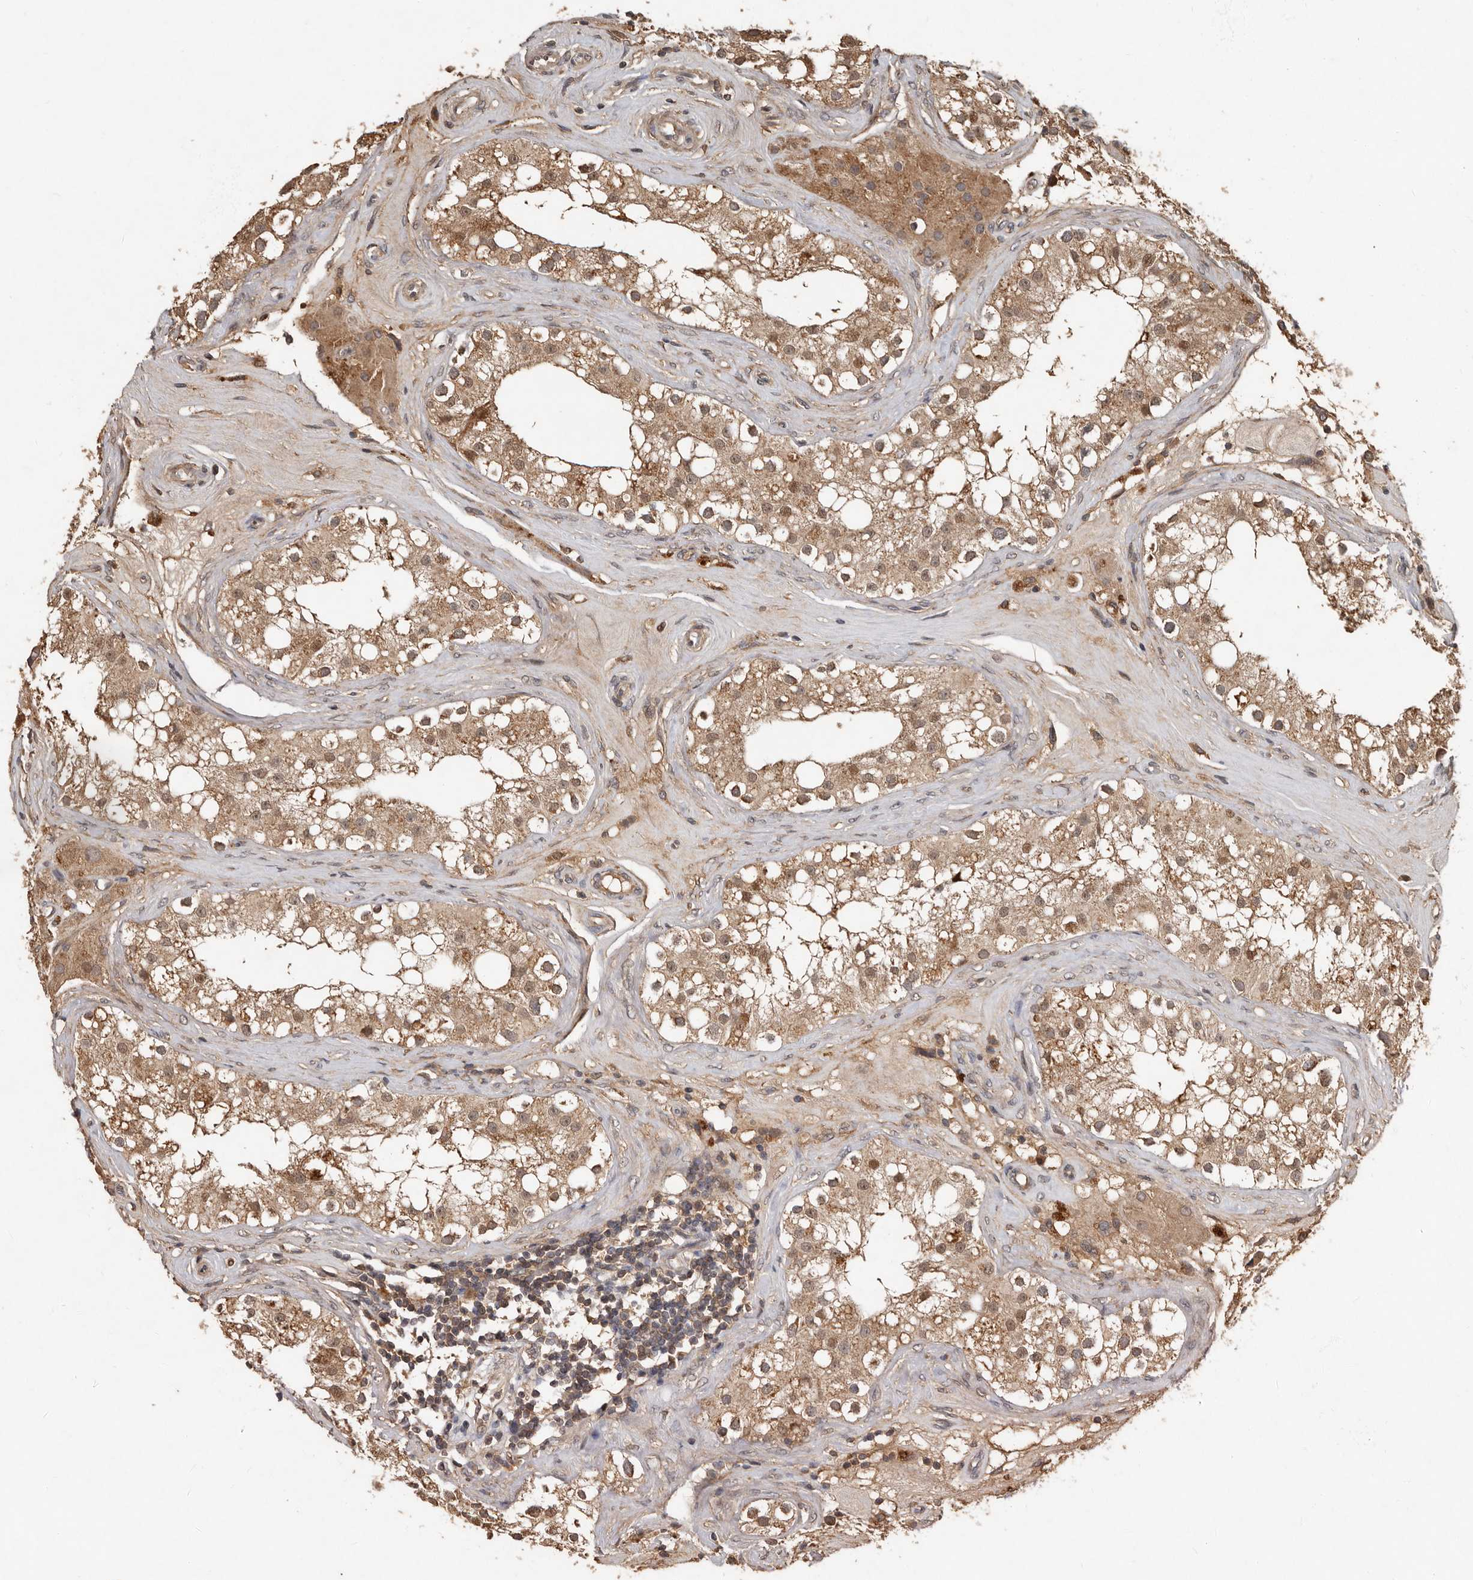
{"staining": {"intensity": "moderate", "quantity": ">75%", "location": "cytoplasmic/membranous"}, "tissue": "testis", "cell_type": "Cells in seminiferous ducts", "image_type": "normal", "snomed": [{"axis": "morphology", "description": "Normal tissue, NOS"}, {"axis": "topography", "description": "Testis"}], "caption": "Immunohistochemistry (IHC) histopathology image of unremarkable testis: testis stained using immunohistochemistry (IHC) reveals medium levels of moderate protein expression localized specifically in the cytoplasmic/membranous of cells in seminiferous ducts, appearing as a cytoplasmic/membranous brown color.", "gene": "KIF26B", "patient": {"sex": "male", "age": 84}}